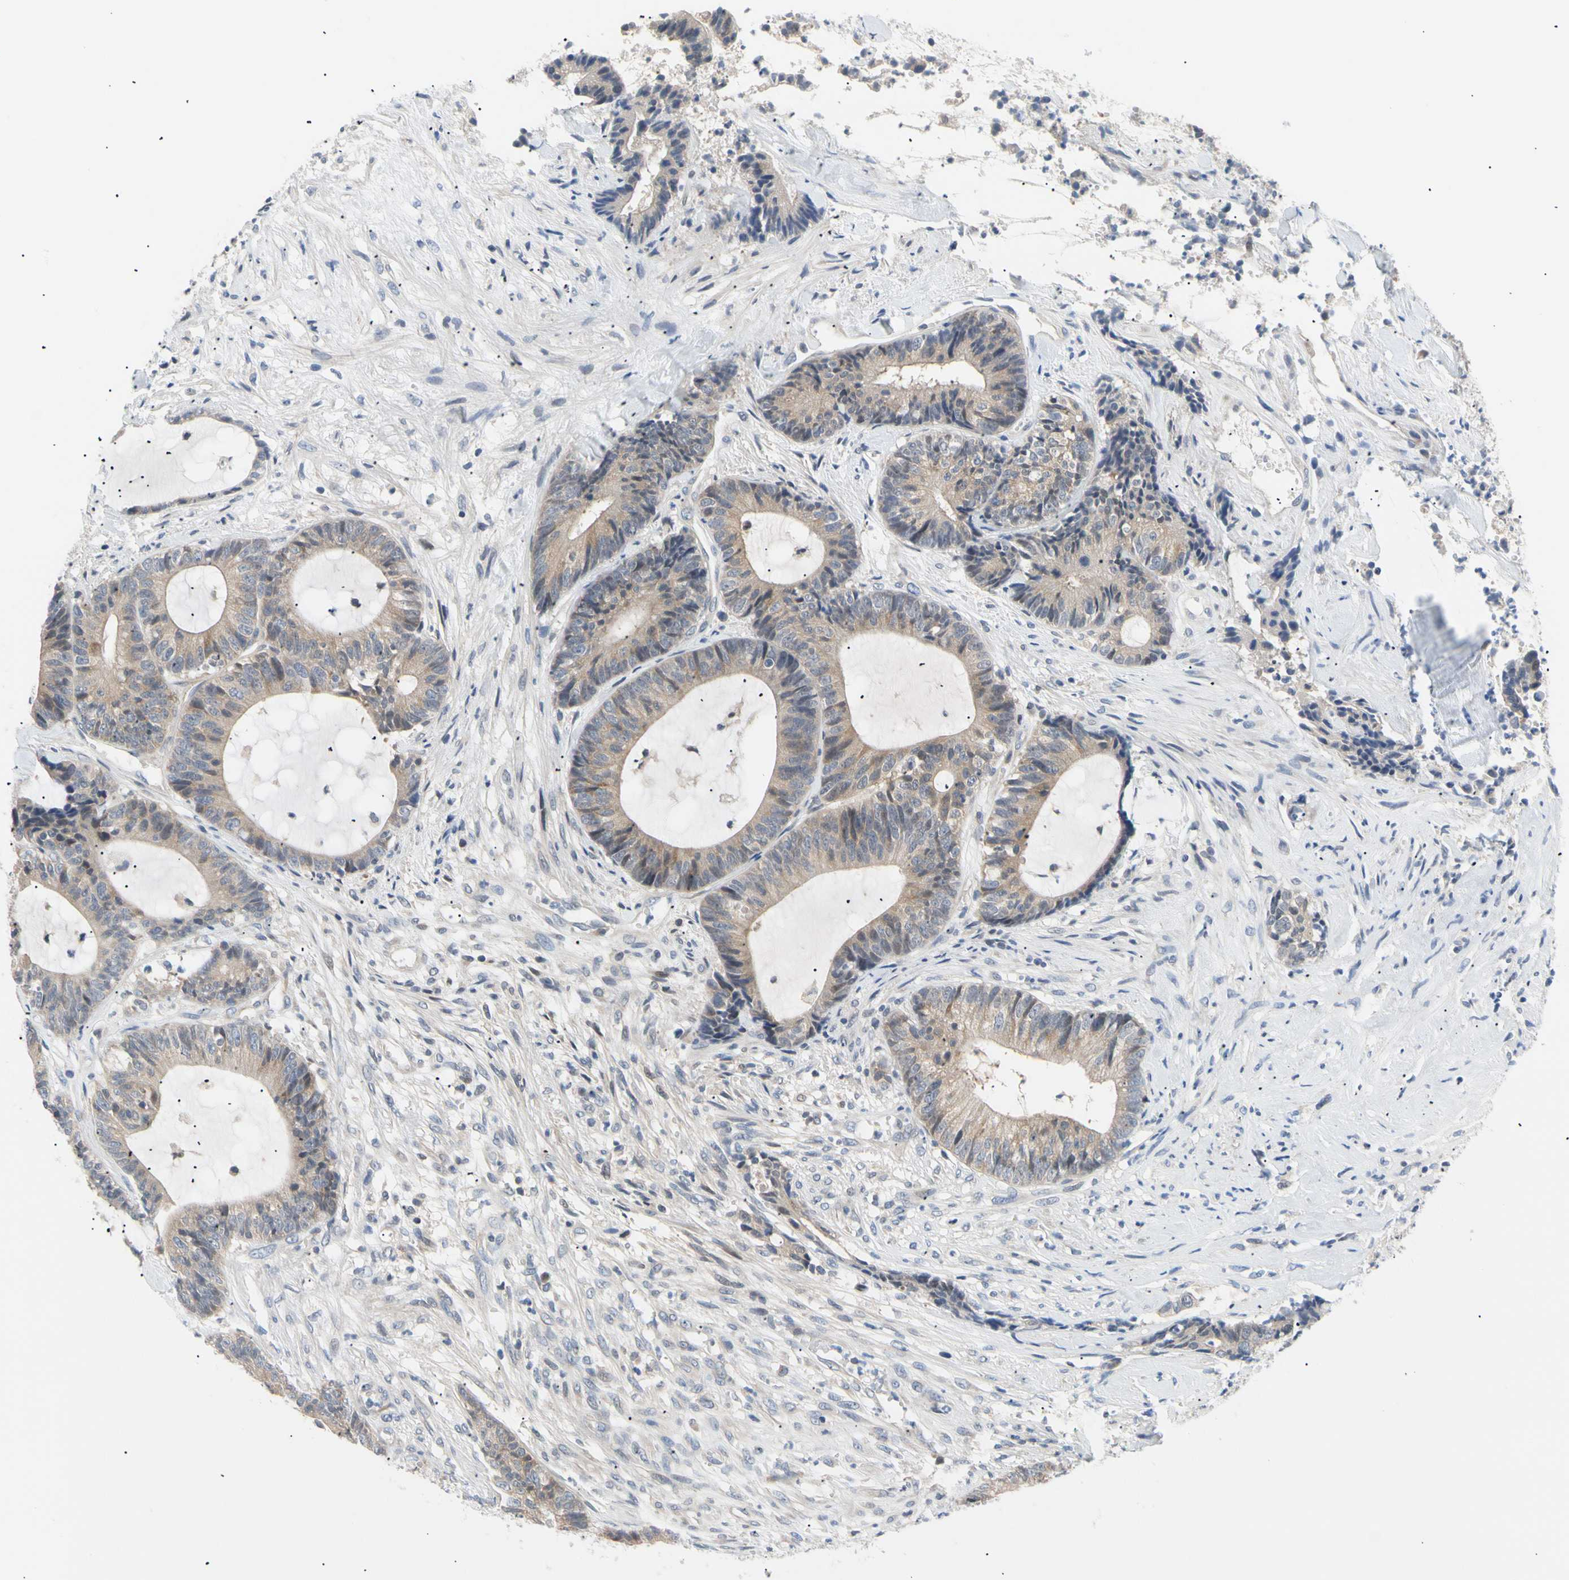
{"staining": {"intensity": "weak", "quantity": ">75%", "location": "cytoplasmic/membranous"}, "tissue": "colorectal cancer", "cell_type": "Tumor cells", "image_type": "cancer", "snomed": [{"axis": "morphology", "description": "Adenocarcinoma, NOS"}, {"axis": "topography", "description": "Colon"}], "caption": "Immunohistochemical staining of colorectal cancer (adenocarcinoma) displays low levels of weak cytoplasmic/membranous positivity in approximately >75% of tumor cells.", "gene": "SEC23B", "patient": {"sex": "female", "age": 84}}